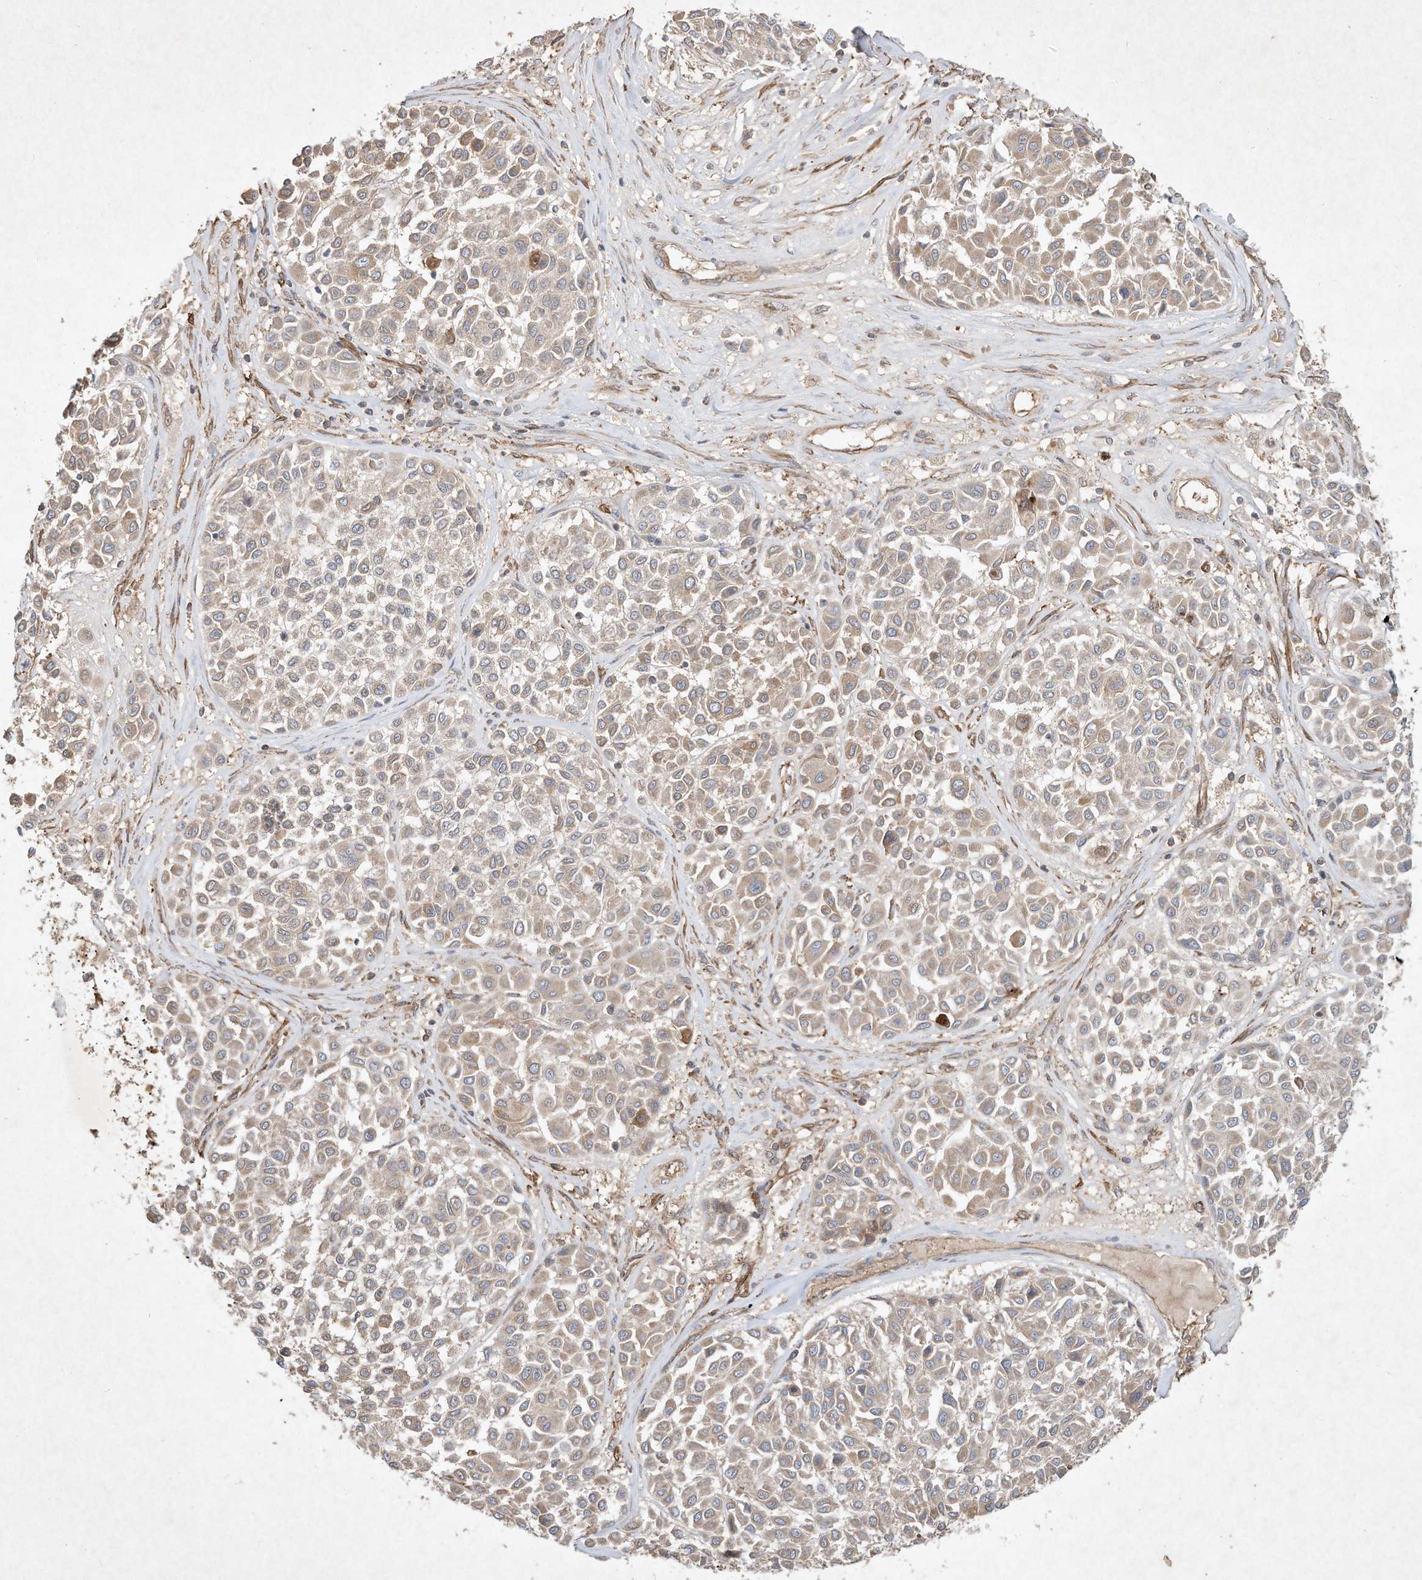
{"staining": {"intensity": "weak", "quantity": "25%-75%", "location": "cytoplasmic/membranous"}, "tissue": "melanoma", "cell_type": "Tumor cells", "image_type": "cancer", "snomed": [{"axis": "morphology", "description": "Malignant melanoma, Metastatic site"}, {"axis": "topography", "description": "Soft tissue"}], "caption": "The photomicrograph shows a brown stain indicating the presence of a protein in the cytoplasmic/membranous of tumor cells in melanoma. (Brightfield microscopy of DAB IHC at high magnification).", "gene": "HTR5A", "patient": {"sex": "male", "age": 41}}